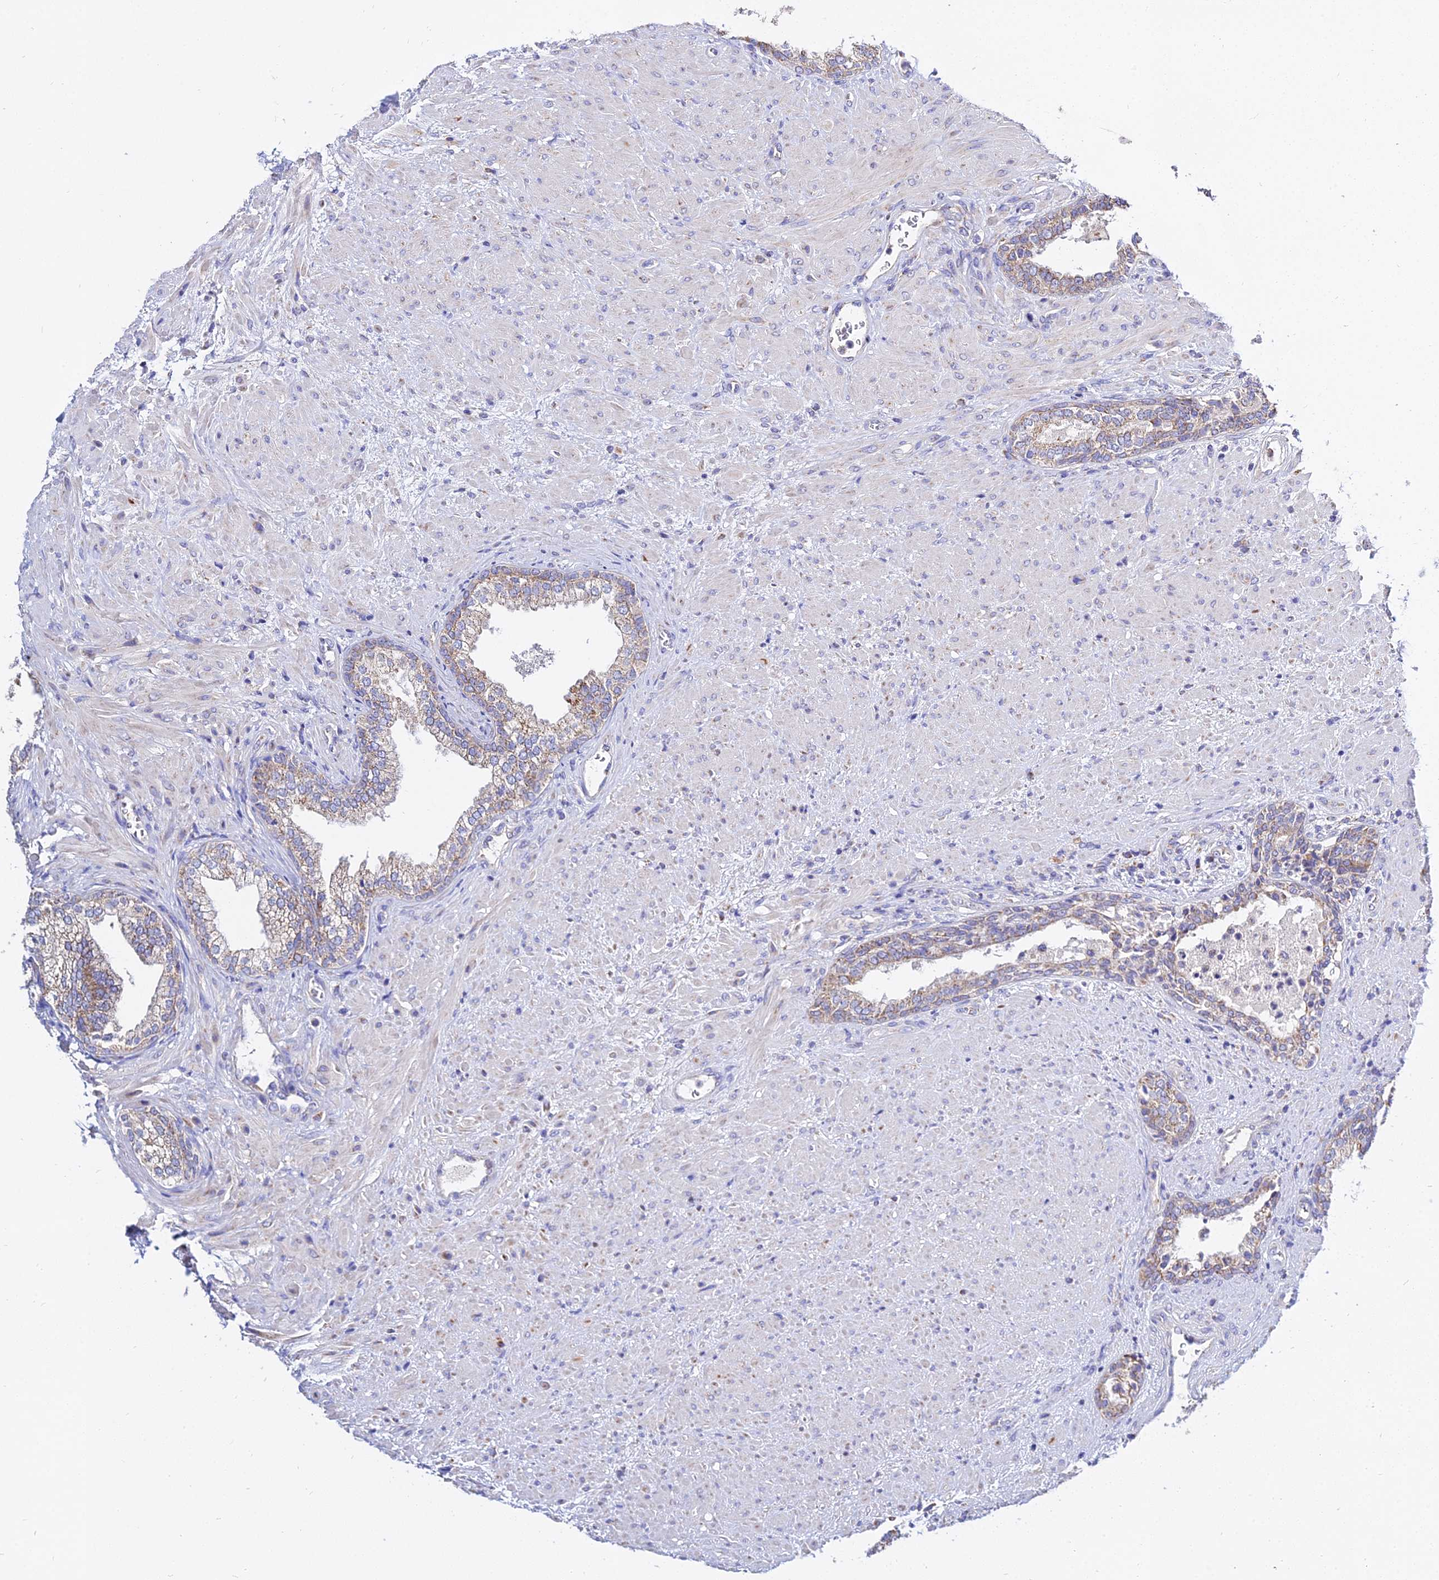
{"staining": {"intensity": "weak", "quantity": ">75%", "location": "cytoplasmic/membranous"}, "tissue": "prostate", "cell_type": "Glandular cells", "image_type": "normal", "snomed": [{"axis": "morphology", "description": "Normal tissue, NOS"}, {"axis": "topography", "description": "Prostate"}], "caption": "Prostate stained with immunohistochemistry reveals weak cytoplasmic/membranous expression in about >75% of glandular cells.", "gene": "TYW5", "patient": {"sex": "male", "age": 76}}